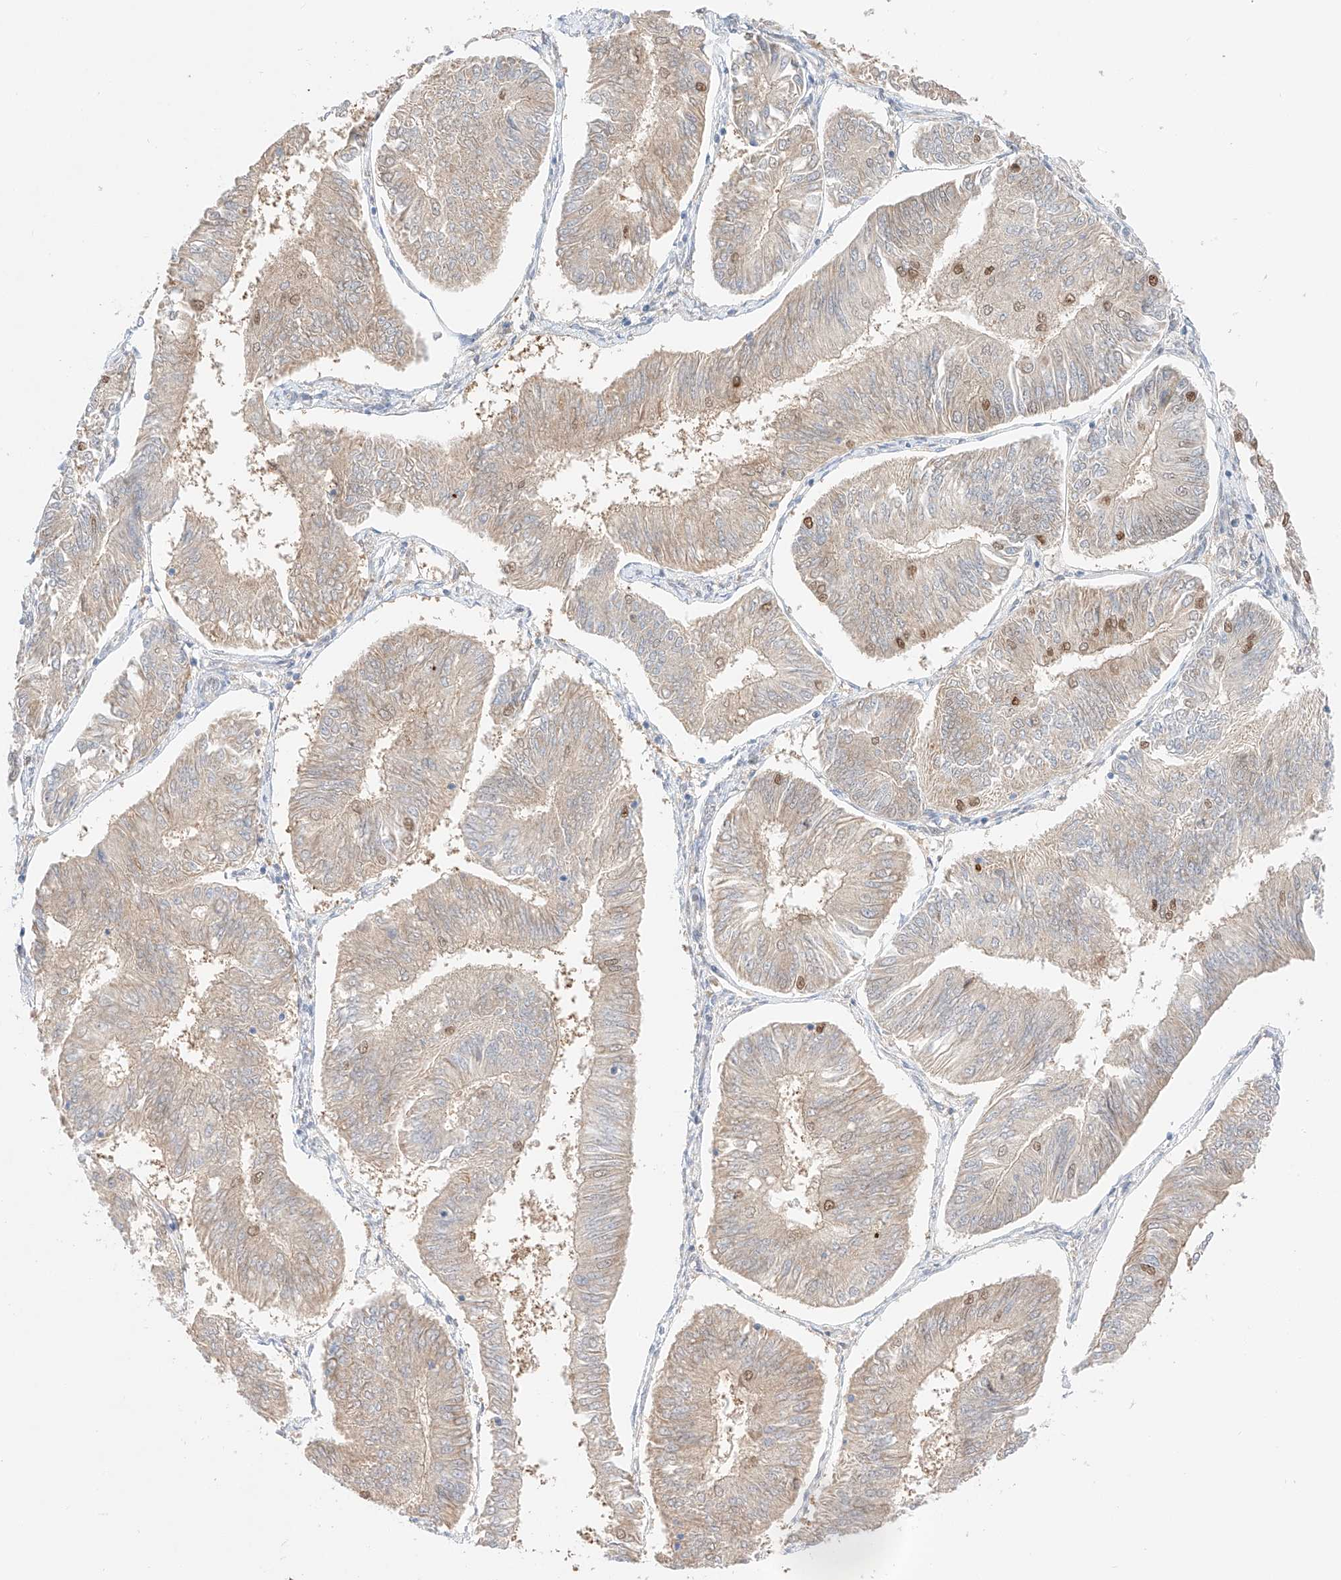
{"staining": {"intensity": "weak", "quantity": ">75%", "location": "cytoplasmic/membranous"}, "tissue": "endometrial cancer", "cell_type": "Tumor cells", "image_type": "cancer", "snomed": [{"axis": "morphology", "description": "Adenocarcinoma, NOS"}, {"axis": "topography", "description": "Endometrium"}], "caption": "There is low levels of weak cytoplasmic/membranous positivity in tumor cells of endometrial cancer (adenocarcinoma), as demonstrated by immunohistochemical staining (brown color).", "gene": "APIP", "patient": {"sex": "female", "age": 58}}